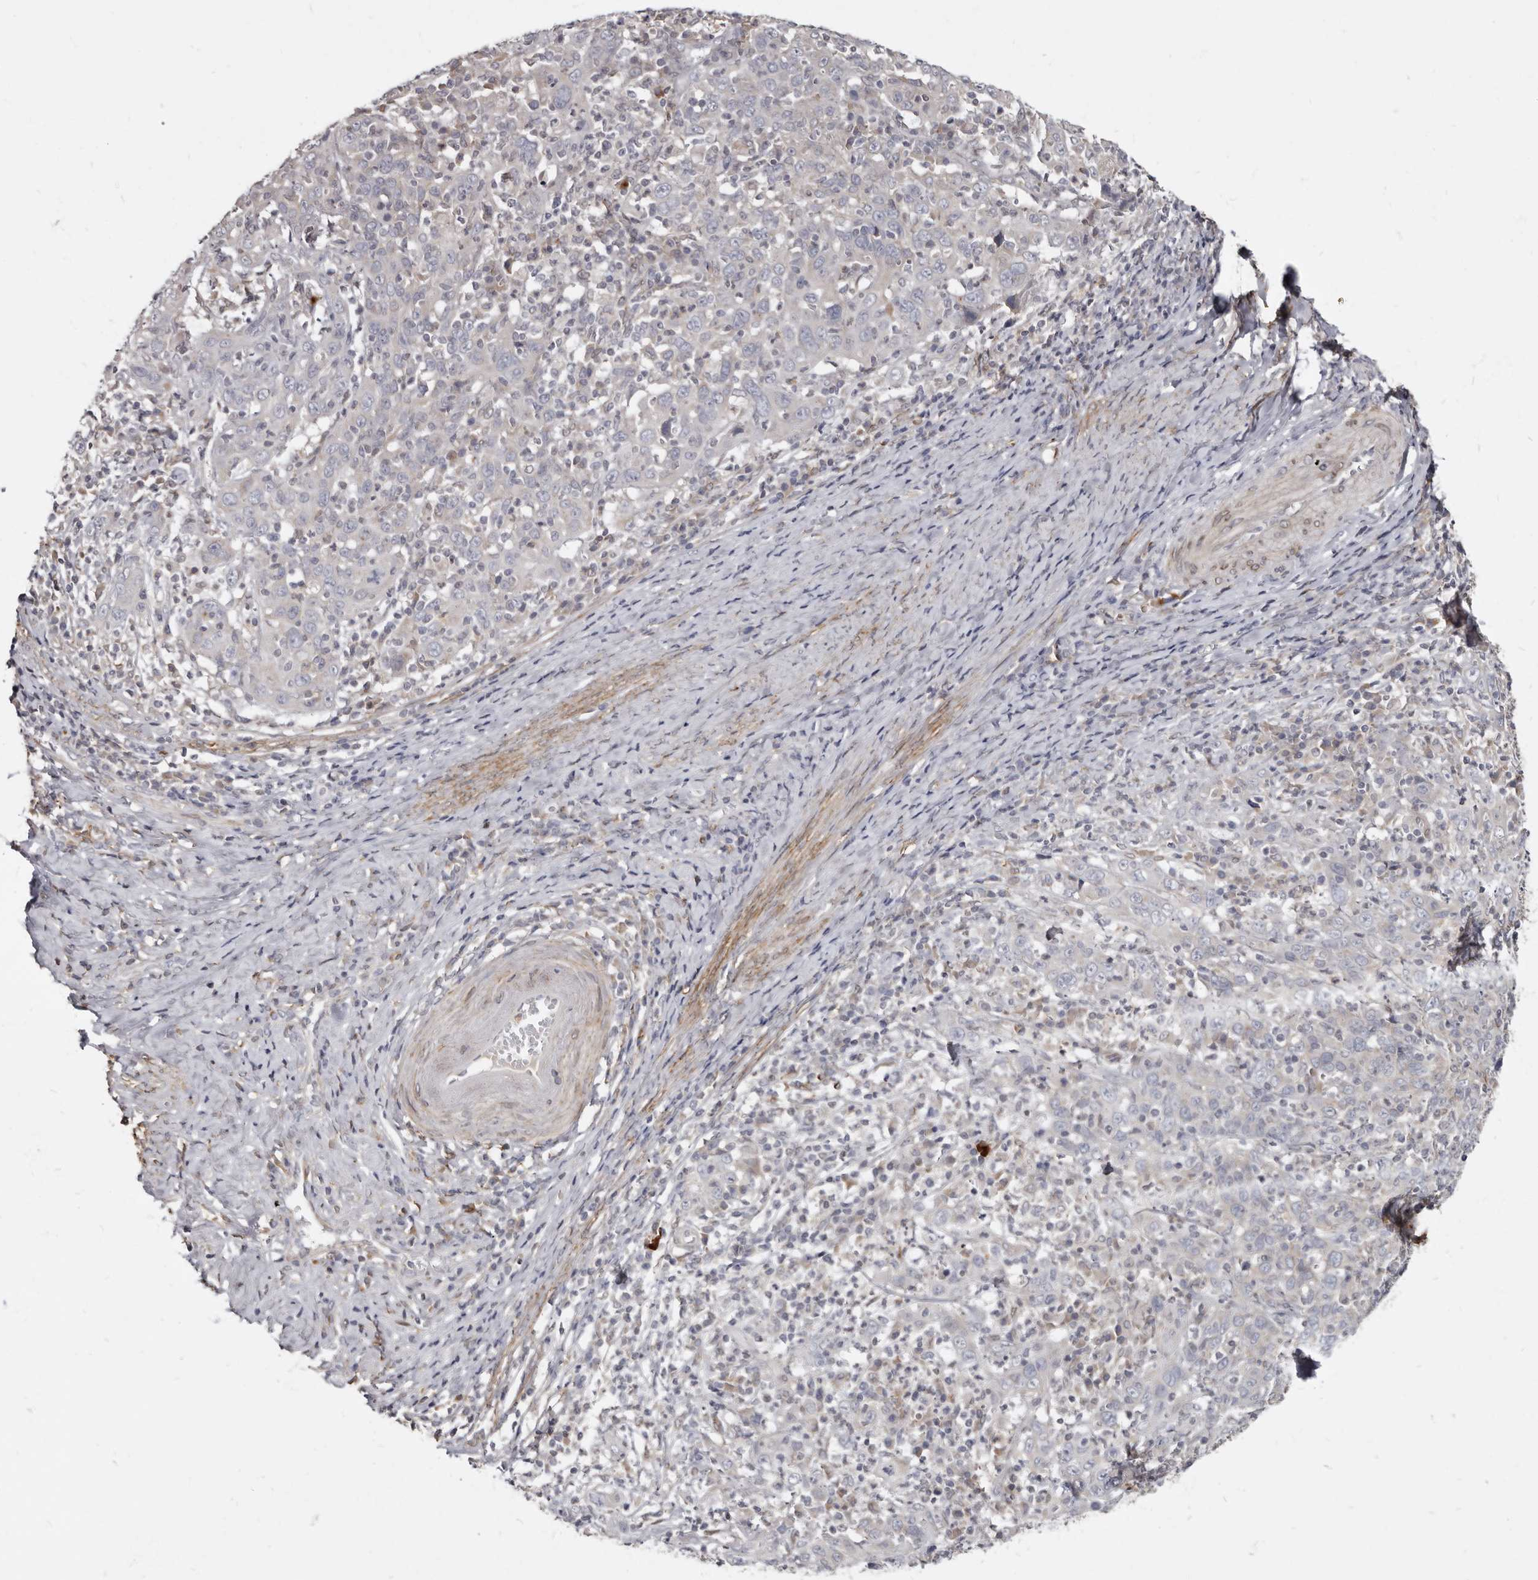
{"staining": {"intensity": "negative", "quantity": "none", "location": "none"}, "tissue": "cervical cancer", "cell_type": "Tumor cells", "image_type": "cancer", "snomed": [{"axis": "morphology", "description": "Squamous cell carcinoma, NOS"}, {"axis": "topography", "description": "Cervix"}], "caption": "A photomicrograph of human squamous cell carcinoma (cervical) is negative for staining in tumor cells.", "gene": "MRGPRF", "patient": {"sex": "female", "age": 46}}